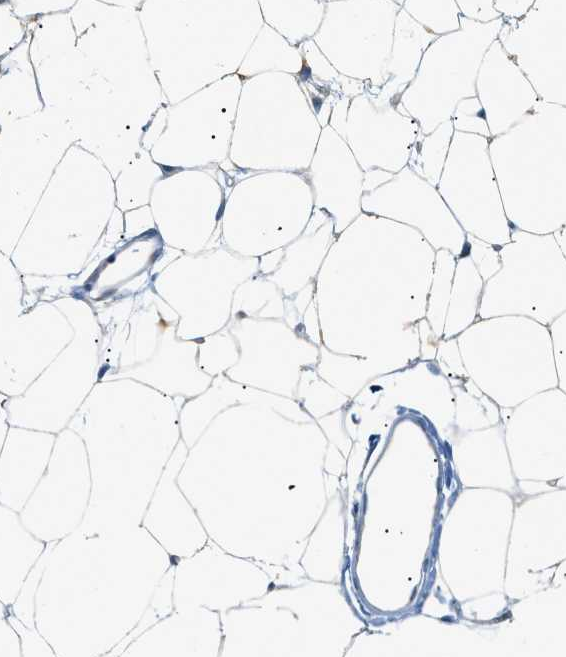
{"staining": {"intensity": "negative", "quantity": "none", "location": "none"}, "tissue": "adipose tissue", "cell_type": "Adipocytes", "image_type": "normal", "snomed": [{"axis": "morphology", "description": "Normal tissue, NOS"}, {"axis": "topography", "description": "Breast"}, {"axis": "topography", "description": "Soft tissue"}], "caption": "Immunohistochemistry (IHC) of normal human adipose tissue exhibits no positivity in adipocytes. Nuclei are stained in blue.", "gene": "SLC25A31", "patient": {"sex": "female", "age": 75}}